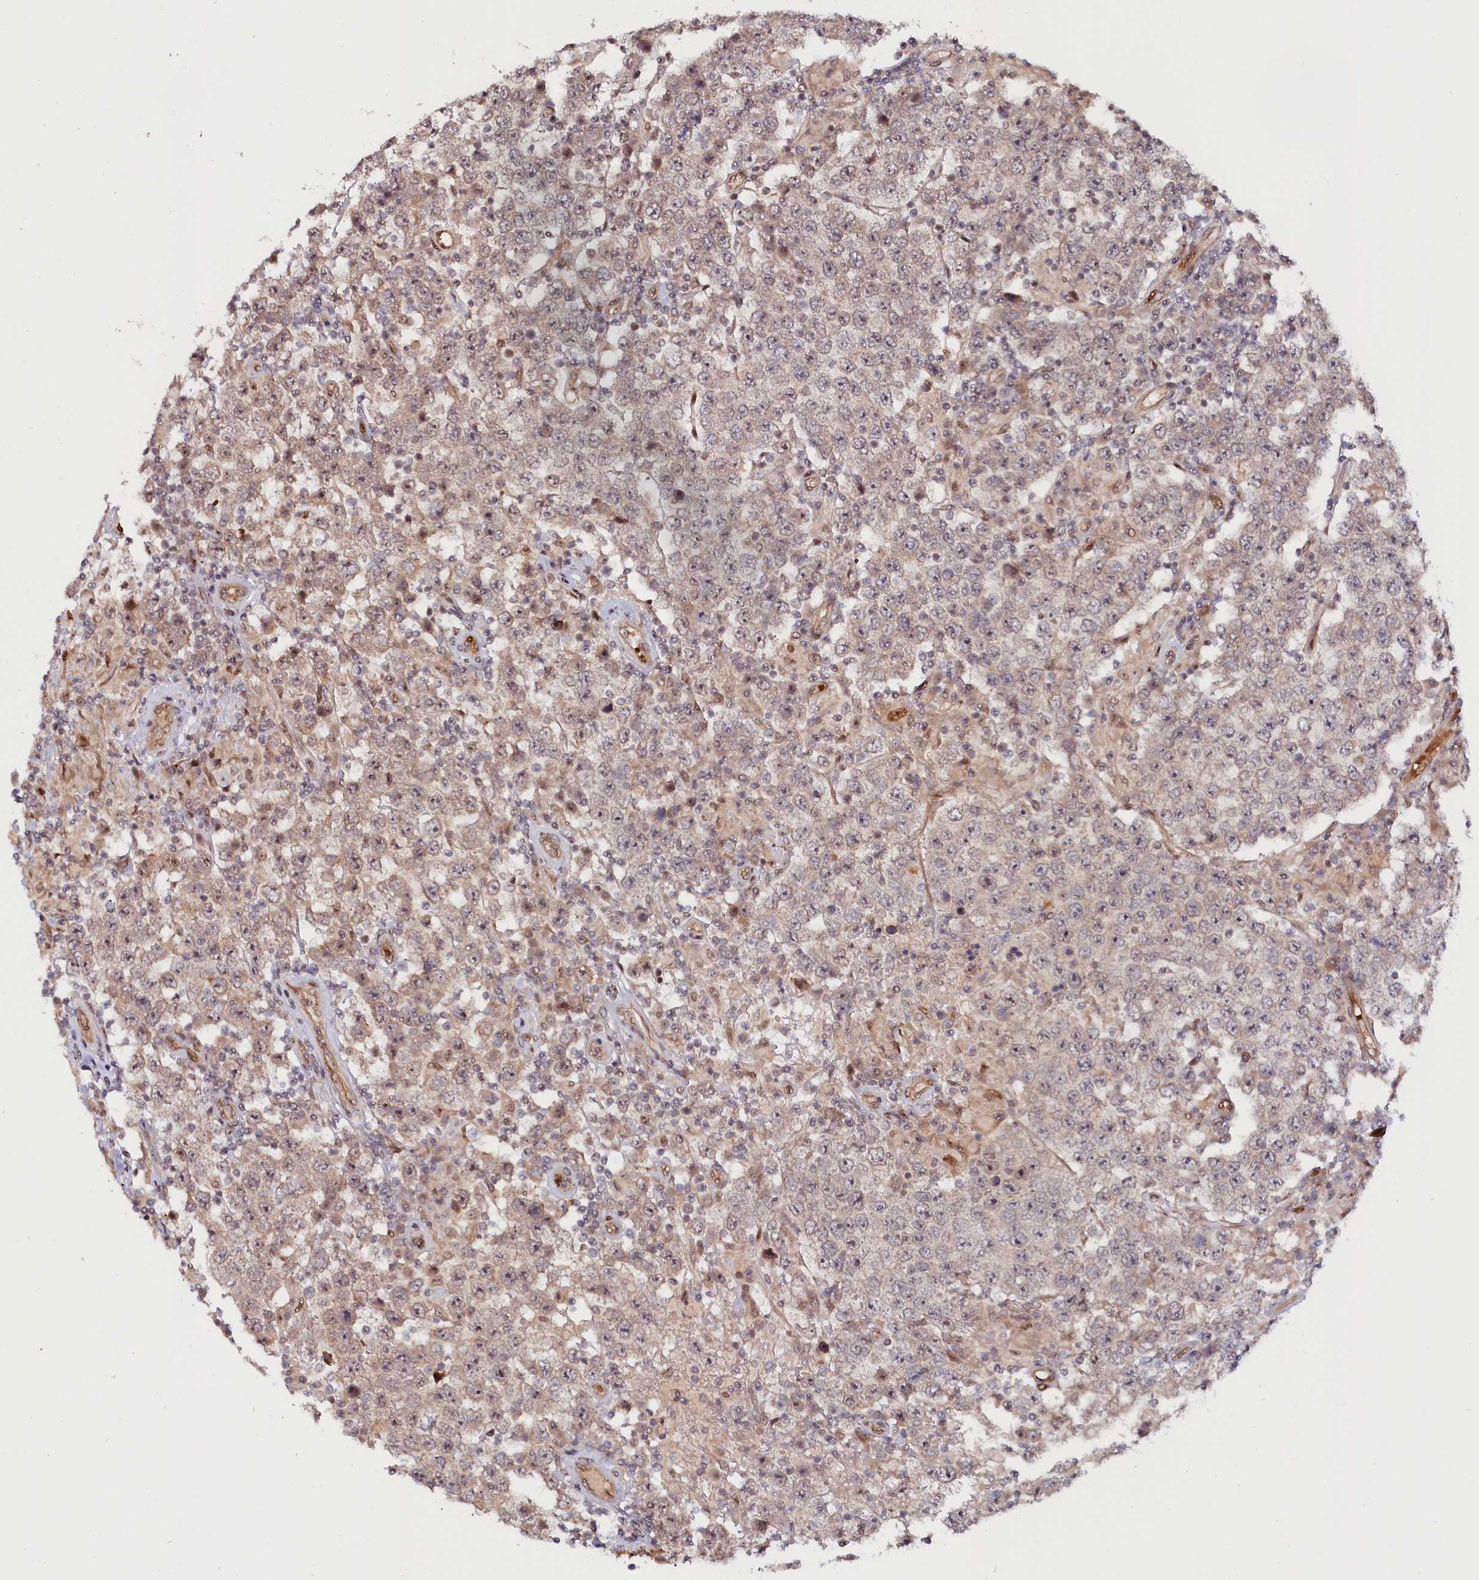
{"staining": {"intensity": "moderate", "quantity": "<25%", "location": "nuclear"}, "tissue": "testis cancer", "cell_type": "Tumor cells", "image_type": "cancer", "snomed": [{"axis": "morphology", "description": "Normal tissue, NOS"}, {"axis": "morphology", "description": "Urothelial carcinoma, High grade"}, {"axis": "morphology", "description": "Seminoma, NOS"}, {"axis": "morphology", "description": "Carcinoma, Embryonal, NOS"}, {"axis": "topography", "description": "Urinary bladder"}, {"axis": "topography", "description": "Testis"}], "caption": "A high-resolution histopathology image shows IHC staining of testis cancer, which displays moderate nuclear expression in about <25% of tumor cells. The staining is performed using DAB (3,3'-diaminobenzidine) brown chromogen to label protein expression. The nuclei are counter-stained blue using hematoxylin.", "gene": "ANKRD24", "patient": {"sex": "male", "age": 41}}